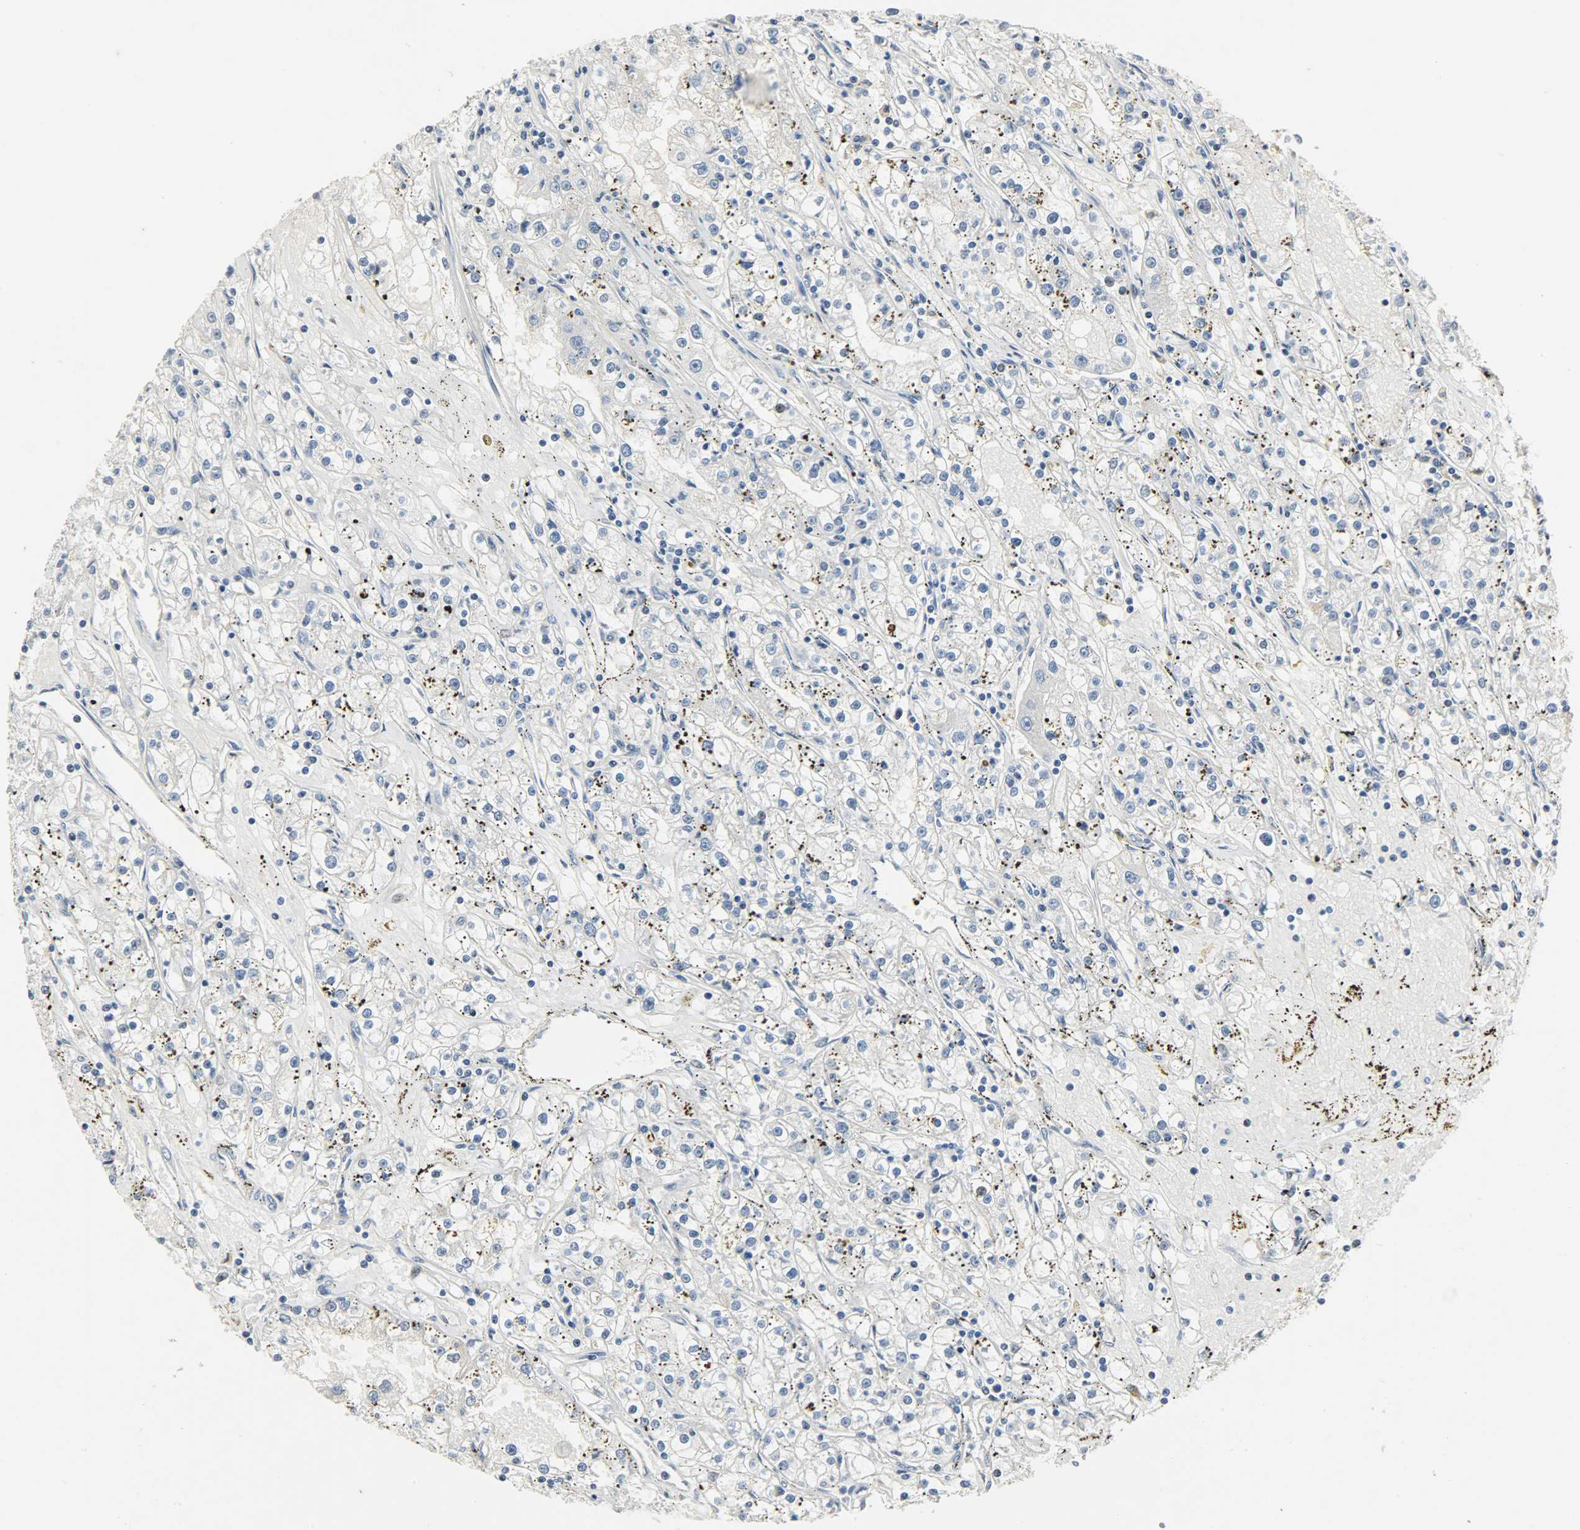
{"staining": {"intensity": "negative", "quantity": "none", "location": "none"}, "tissue": "renal cancer", "cell_type": "Tumor cells", "image_type": "cancer", "snomed": [{"axis": "morphology", "description": "Adenocarcinoma, NOS"}, {"axis": "topography", "description": "Kidney"}], "caption": "Histopathology image shows no protein positivity in tumor cells of renal cancer tissue. (DAB (3,3'-diaminobenzidine) IHC with hematoxylin counter stain).", "gene": "EIF4EBP1", "patient": {"sex": "male", "age": 56}}